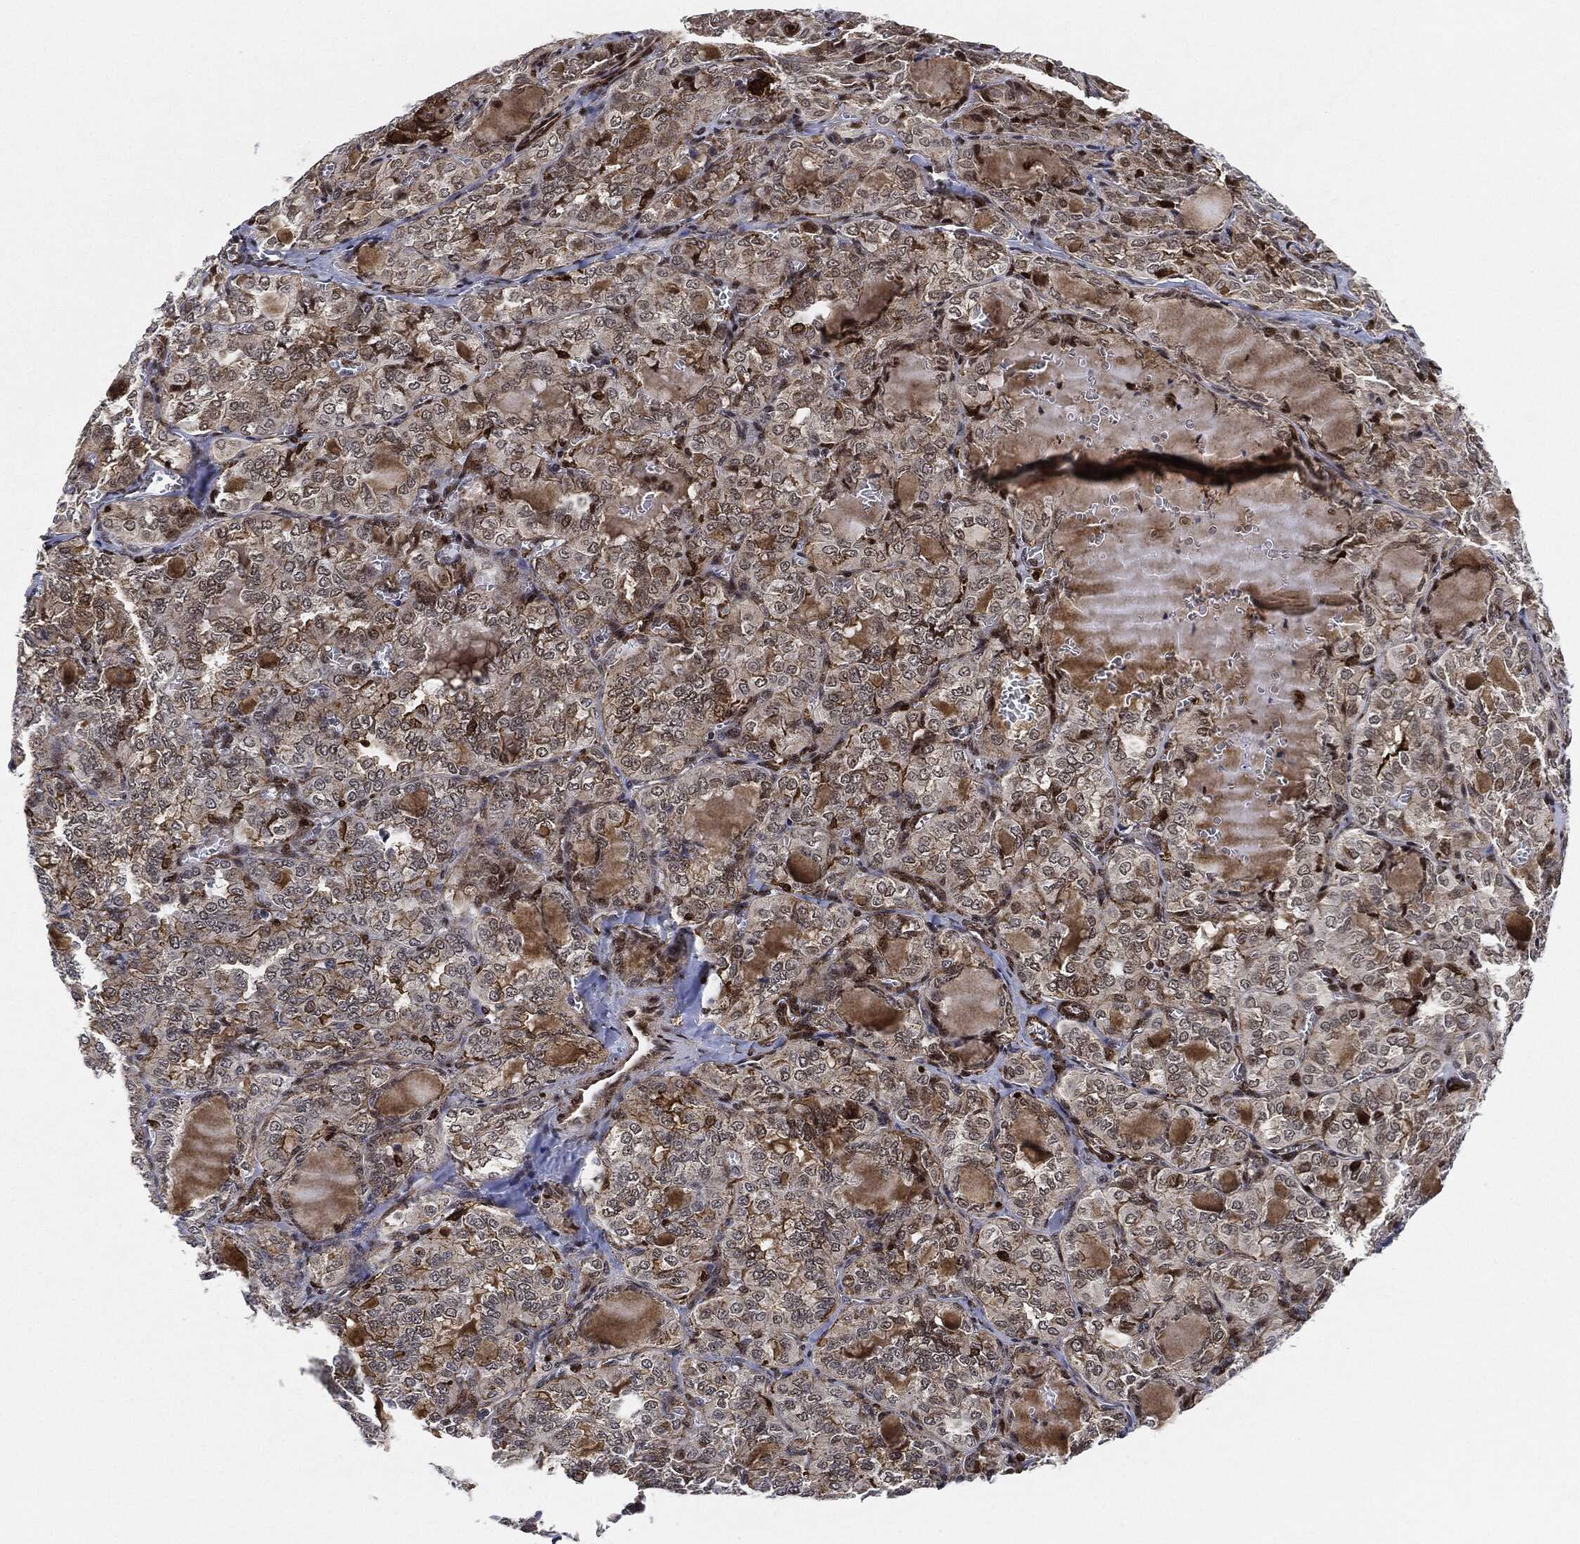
{"staining": {"intensity": "negative", "quantity": "none", "location": "none"}, "tissue": "thyroid cancer", "cell_type": "Tumor cells", "image_type": "cancer", "snomed": [{"axis": "morphology", "description": "Papillary adenocarcinoma, NOS"}, {"axis": "topography", "description": "Thyroid gland"}], "caption": "Immunohistochemistry histopathology image of neoplastic tissue: human papillary adenocarcinoma (thyroid) stained with DAB (3,3'-diaminobenzidine) shows no significant protein positivity in tumor cells.", "gene": "NANOS3", "patient": {"sex": "female", "age": 41}}